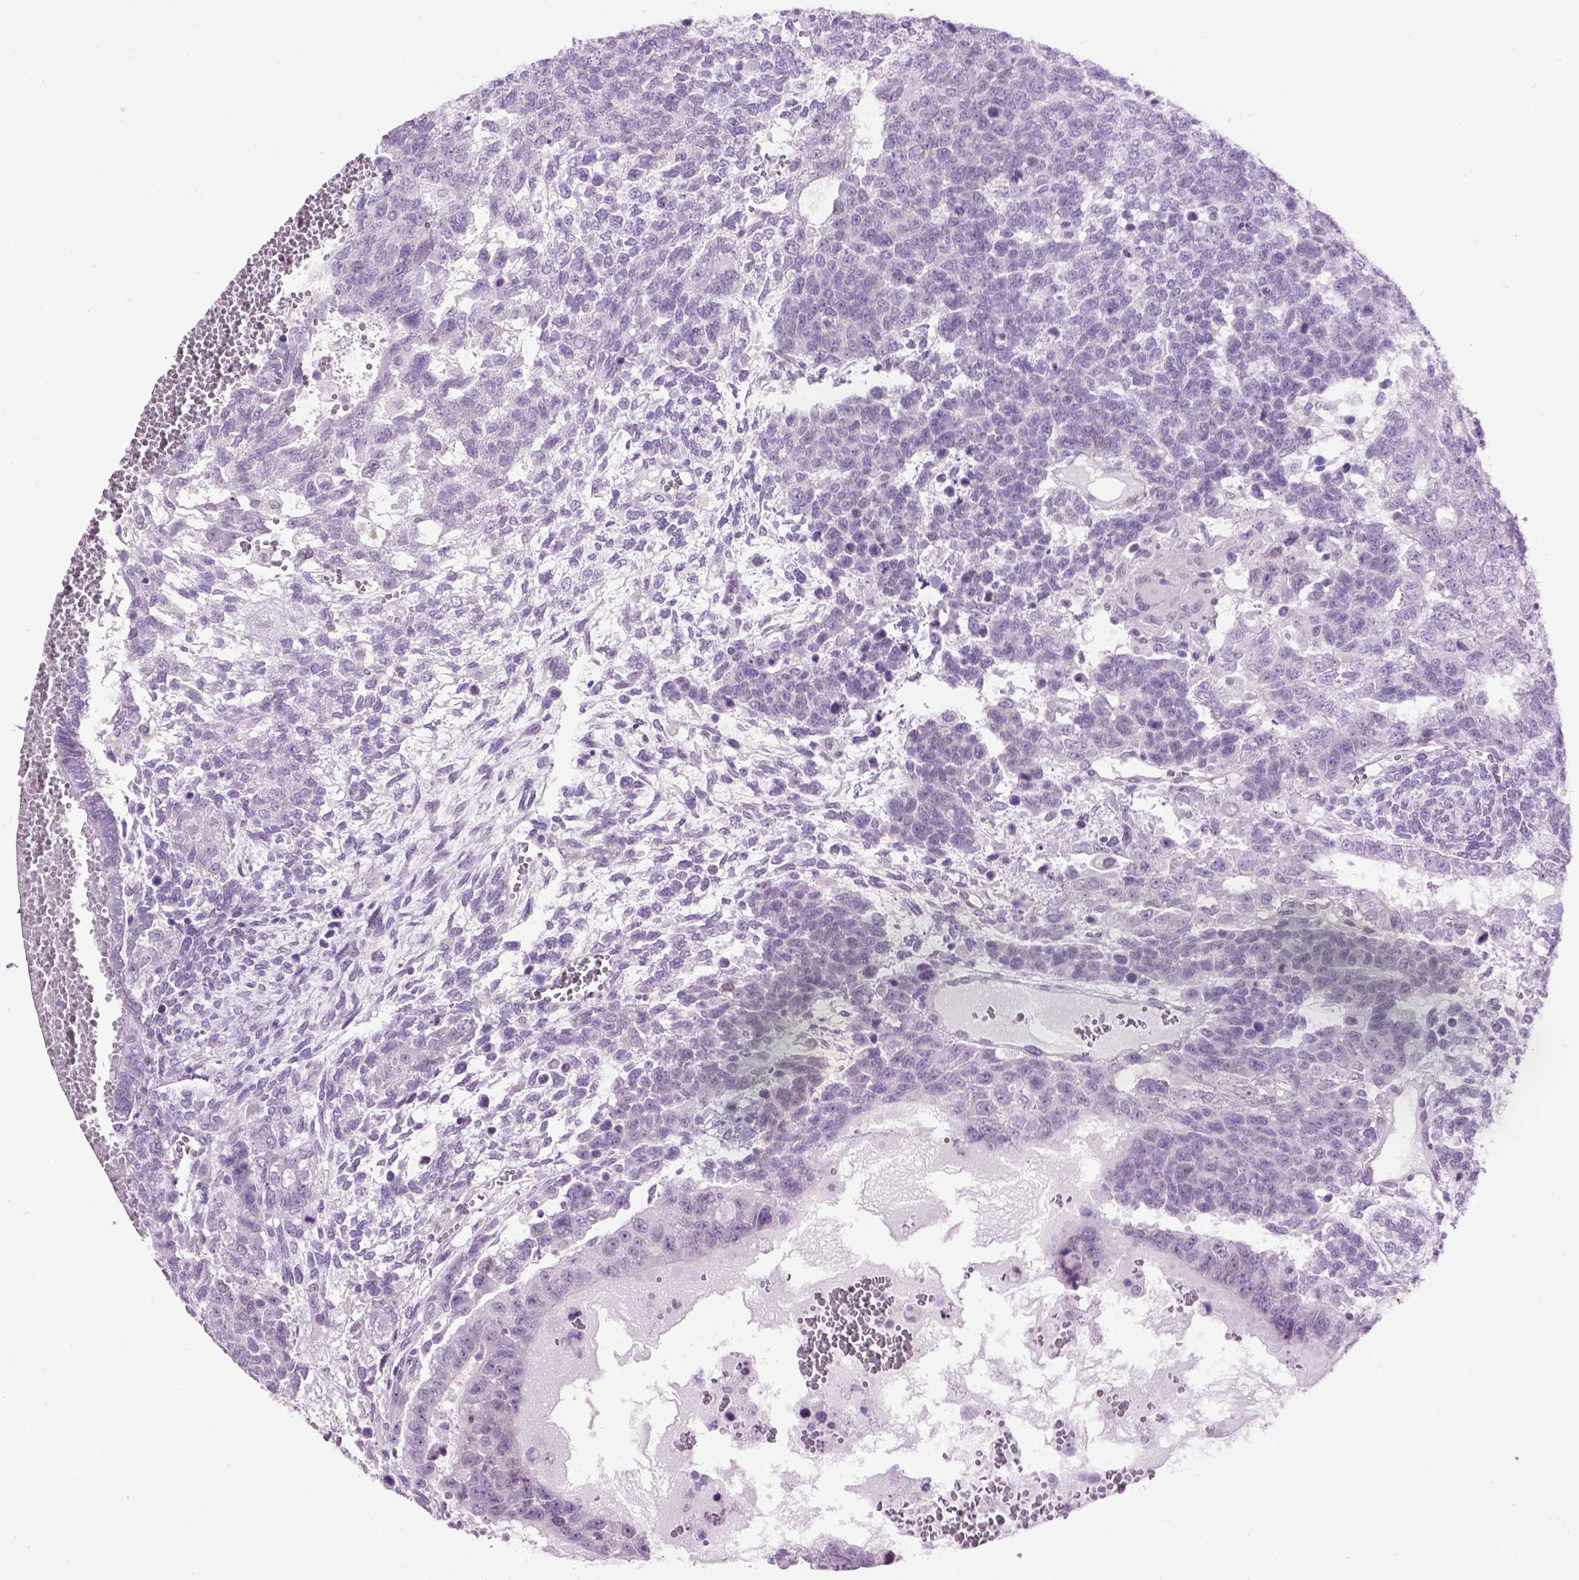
{"staining": {"intensity": "negative", "quantity": "none", "location": "none"}, "tissue": "testis cancer", "cell_type": "Tumor cells", "image_type": "cancer", "snomed": [{"axis": "morphology", "description": "Normal tissue, NOS"}, {"axis": "morphology", "description": "Carcinoma, Embryonal, NOS"}, {"axis": "topography", "description": "Testis"}, {"axis": "topography", "description": "Epididymis"}], "caption": "Testis embryonal carcinoma was stained to show a protein in brown. There is no significant expression in tumor cells.", "gene": "TH", "patient": {"sex": "male", "age": 23}}